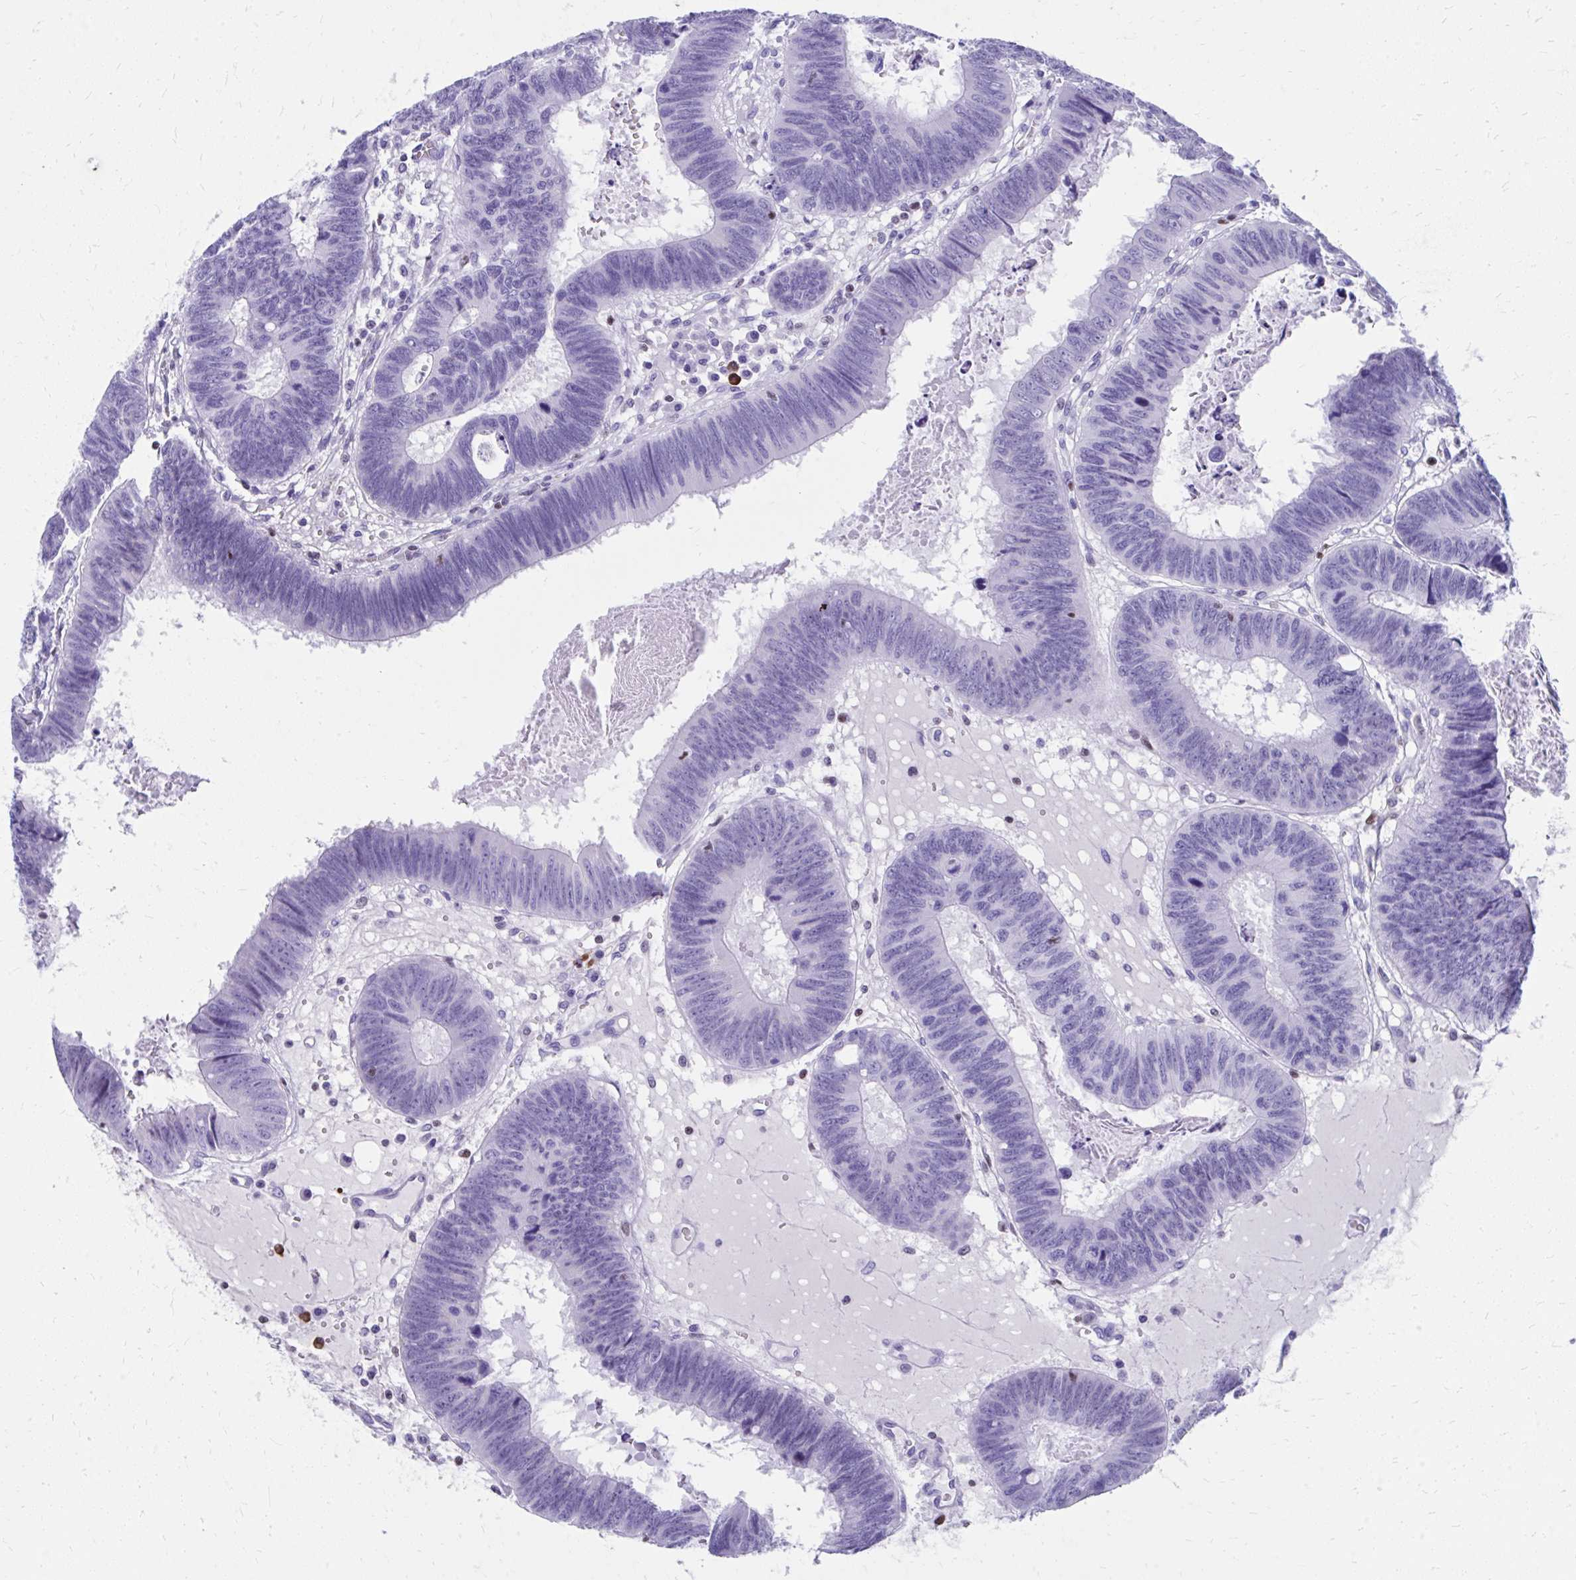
{"staining": {"intensity": "negative", "quantity": "none", "location": "none"}, "tissue": "colorectal cancer", "cell_type": "Tumor cells", "image_type": "cancer", "snomed": [{"axis": "morphology", "description": "Adenocarcinoma, NOS"}, {"axis": "topography", "description": "Colon"}], "caption": "DAB (3,3'-diaminobenzidine) immunohistochemical staining of human colorectal cancer displays no significant staining in tumor cells.", "gene": "RUNX3", "patient": {"sex": "male", "age": 62}}